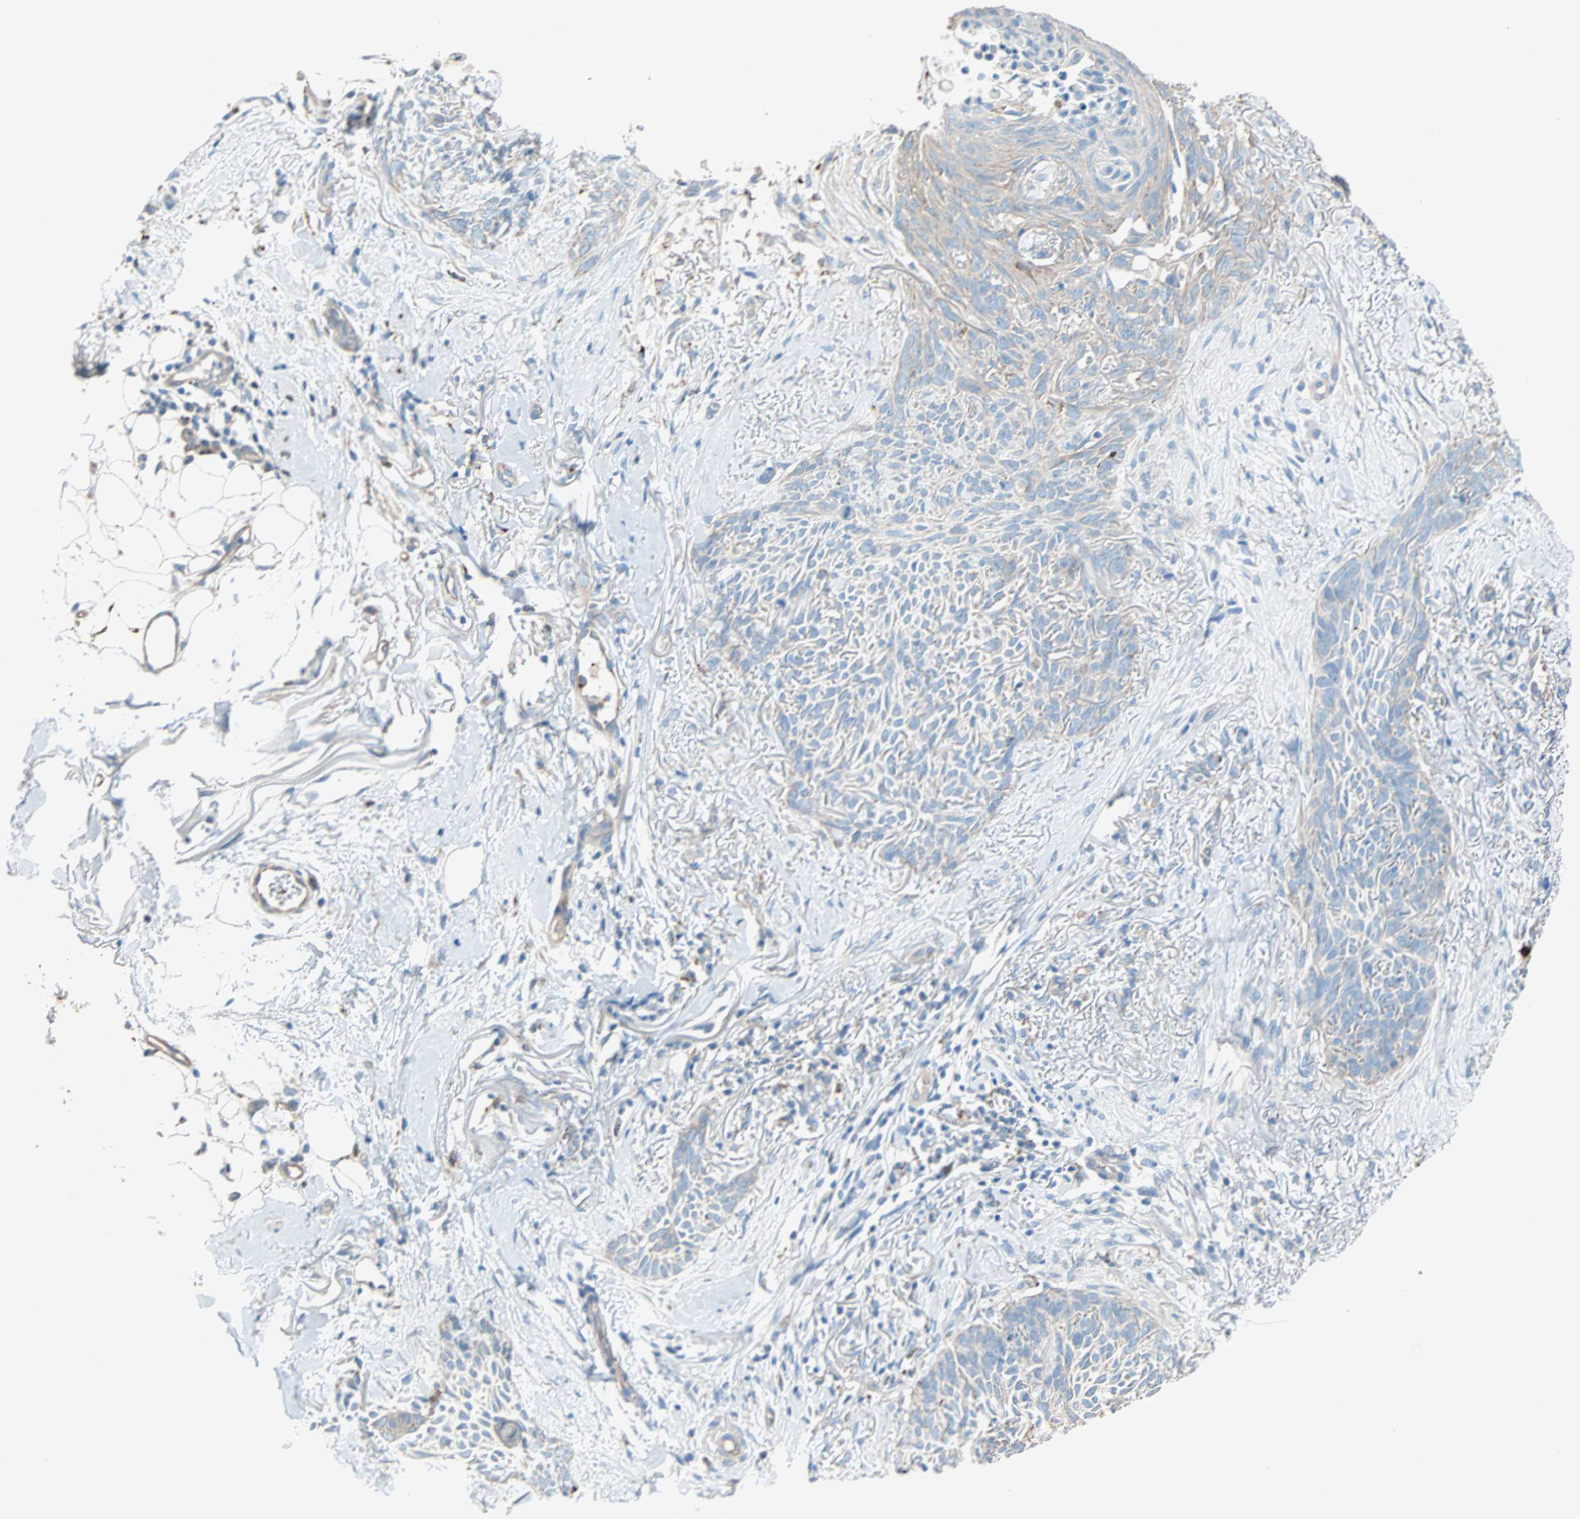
{"staining": {"intensity": "weak", "quantity": ">75%", "location": "cytoplasmic/membranous"}, "tissue": "skin cancer", "cell_type": "Tumor cells", "image_type": "cancer", "snomed": [{"axis": "morphology", "description": "Basal cell carcinoma"}, {"axis": "topography", "description": "Skin"}], "caption": "This micrograph demonstrates basal cell carcinoma (skin) stained with immunohistochemistry (IHC) to label a protein in brown. The cytoplasmic/membranous of tumor cells show weak positivity for the protein. Nuclei are counter-stained blue.", "gene": "LY6G6F", "patient": {"sex": "female", "age": 84}}